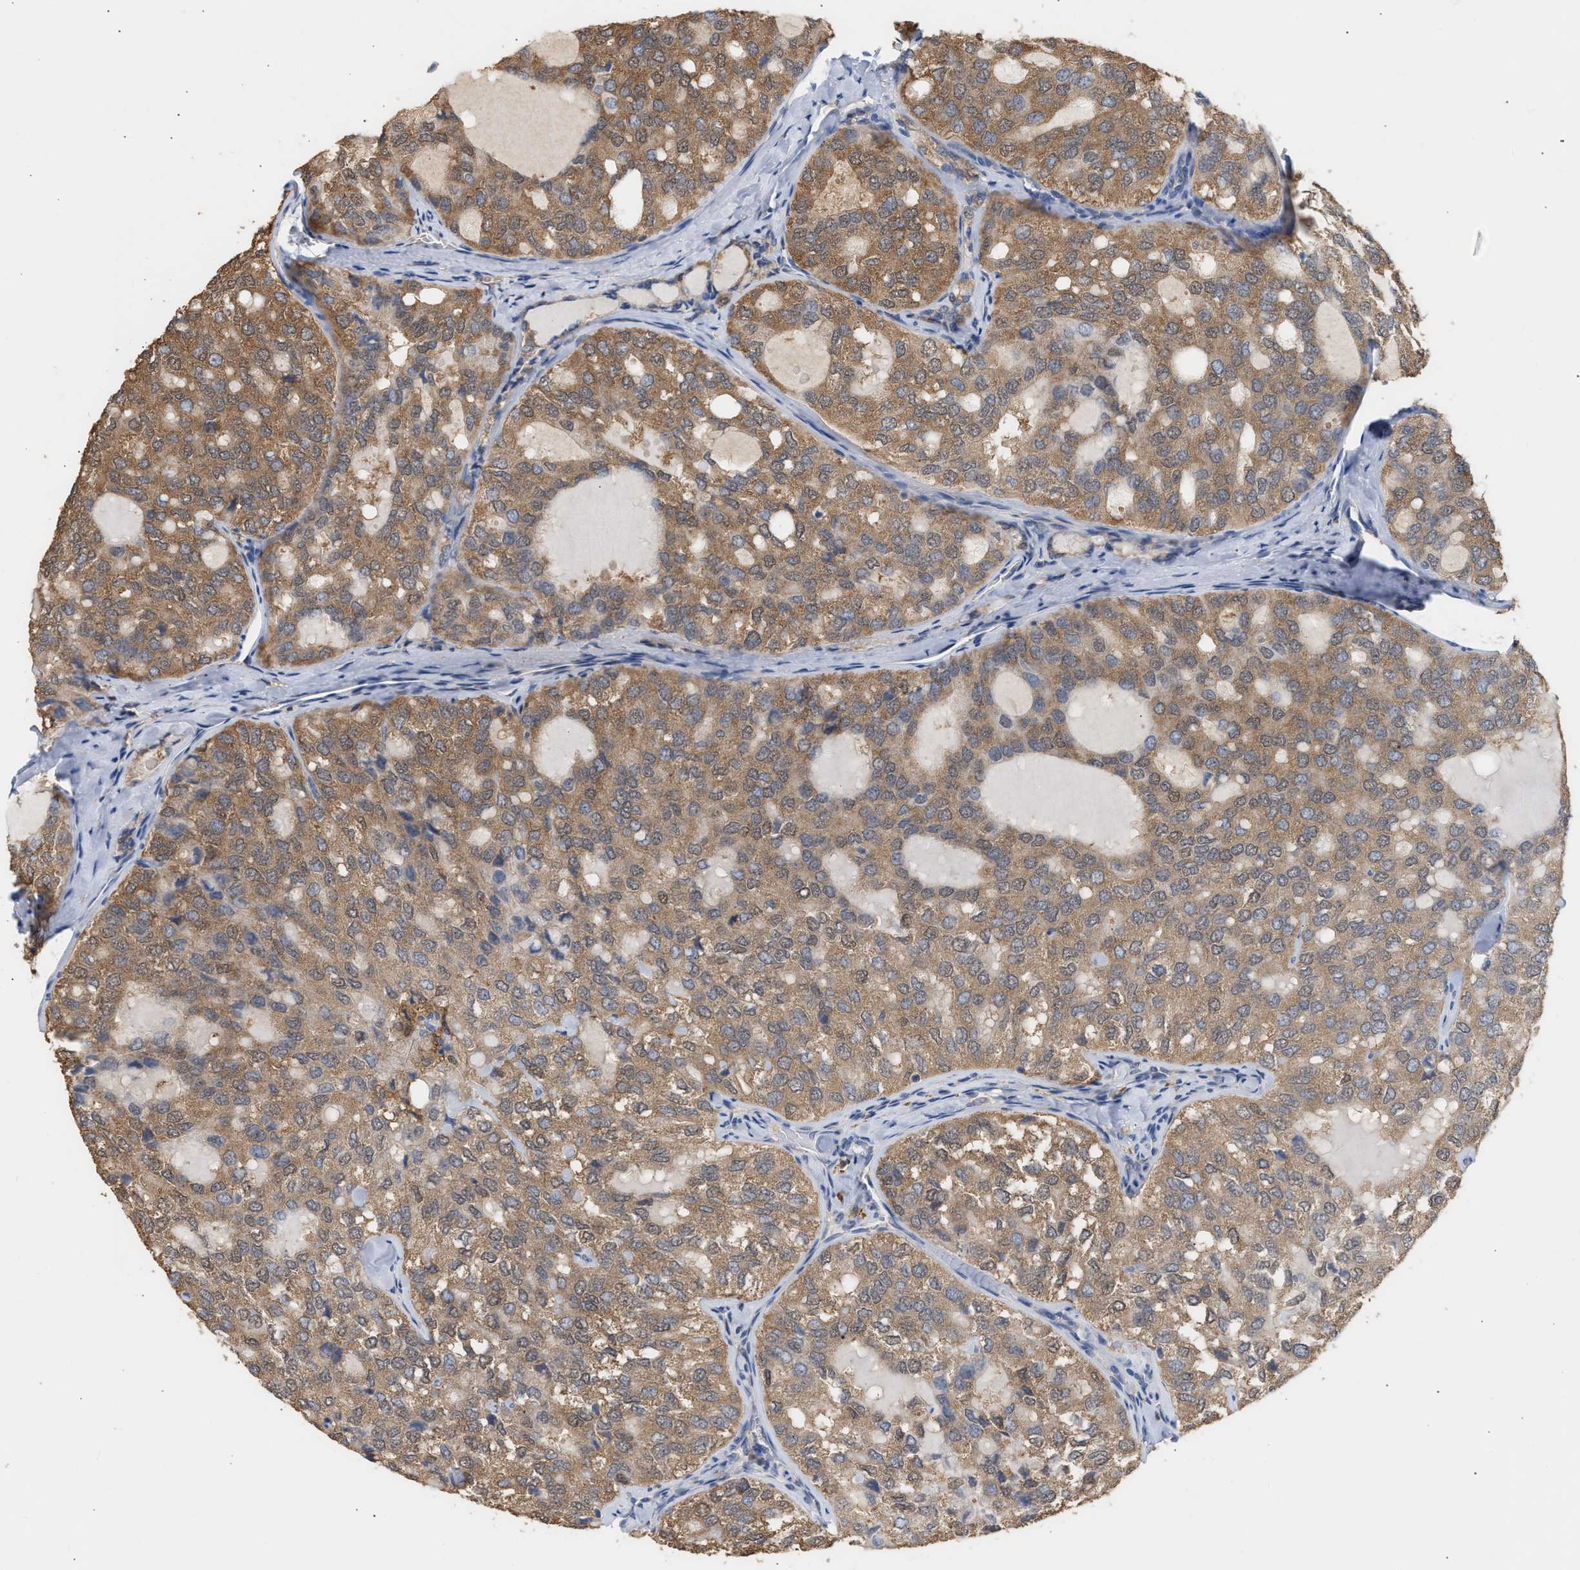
{"staining": {"intensity": "moderate", "quantity": ">75%", "location": "cytoplasmic/membranous"}, "tissue": "thyroid cancer", "cell_type": "Tumor cells", "image_type": "cancer", "snomed": [{"axis": "morphology", "description": "Follicular adenoma carcinoma, NOS"}, {"axis": "topography", "description": "Thyroid gland"}], "caption": "The histopathology image displays staining of follicular adenoma carcinoma (thyroid), revealing moderate cytoplasmic/membranous protein expression (brown color) within tumor cells. The staining was performed using DAB (3,3'-diaminobenzidine), with brown indicating positive protein expression. Nuclei are stained blue with hematoxylin.", "gene": "GCN1", "patient": {"sex": "male", "age": 75}}